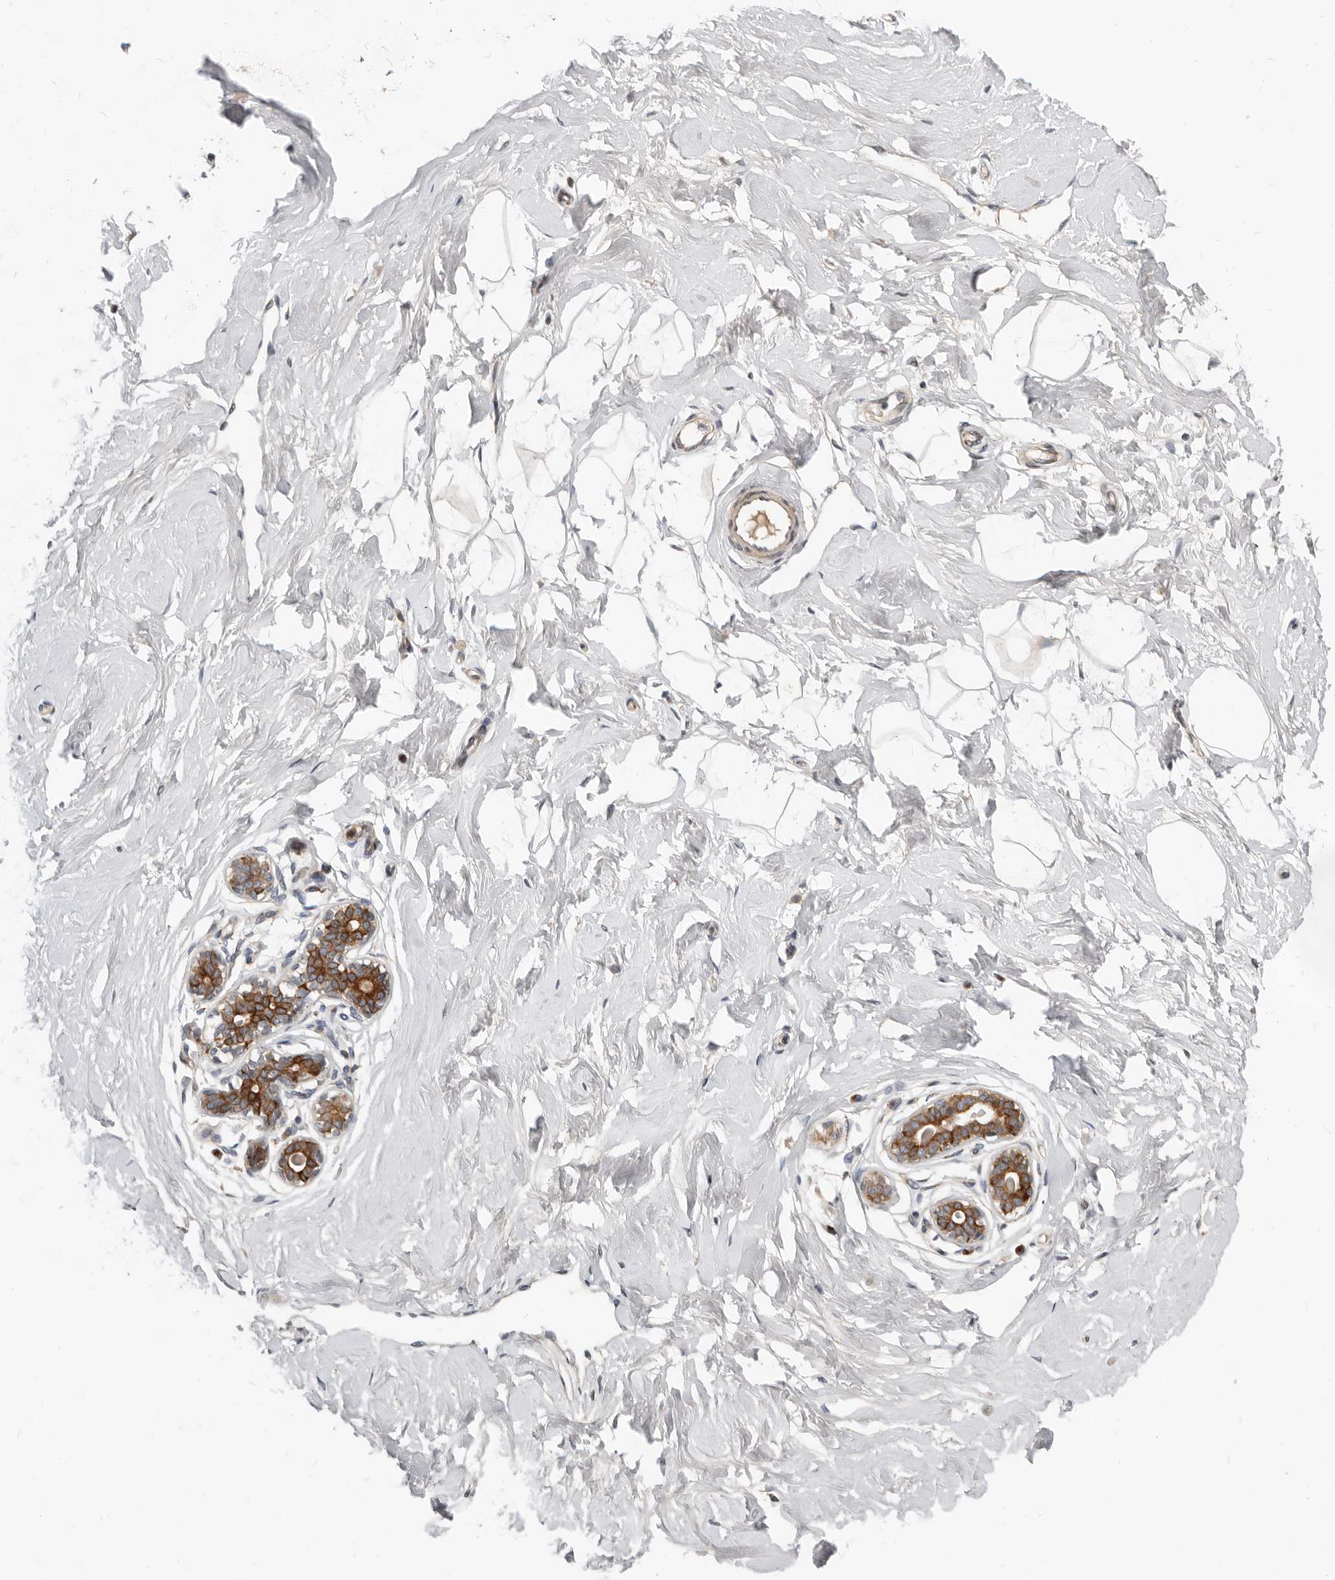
{"staining": {"intensity": "negative", "quantity": "none", "location": "none"}, "tissue": "breast", "cell_type": "Adipocytes", "image_type": "normal", "snomed": [{"axis": "morphology", "description": "Normal tissue, NOS"}, {"axis": "morphology", "description": "Adenoma, NOS"}, {"axis": "topography", "description": "Breast"}], "caption": "A photomicrograph of human breast is negative for staining in adipocytes. Brightfield microscopy of immunohistochemistry (IHC) stained with DAB (3,3'-diaminobenzidine) (brown) and hematoxylin (blue), captured at high magnification.", "gene": "NPY4R2", "patient": {"sex": "female", "age": 23}}